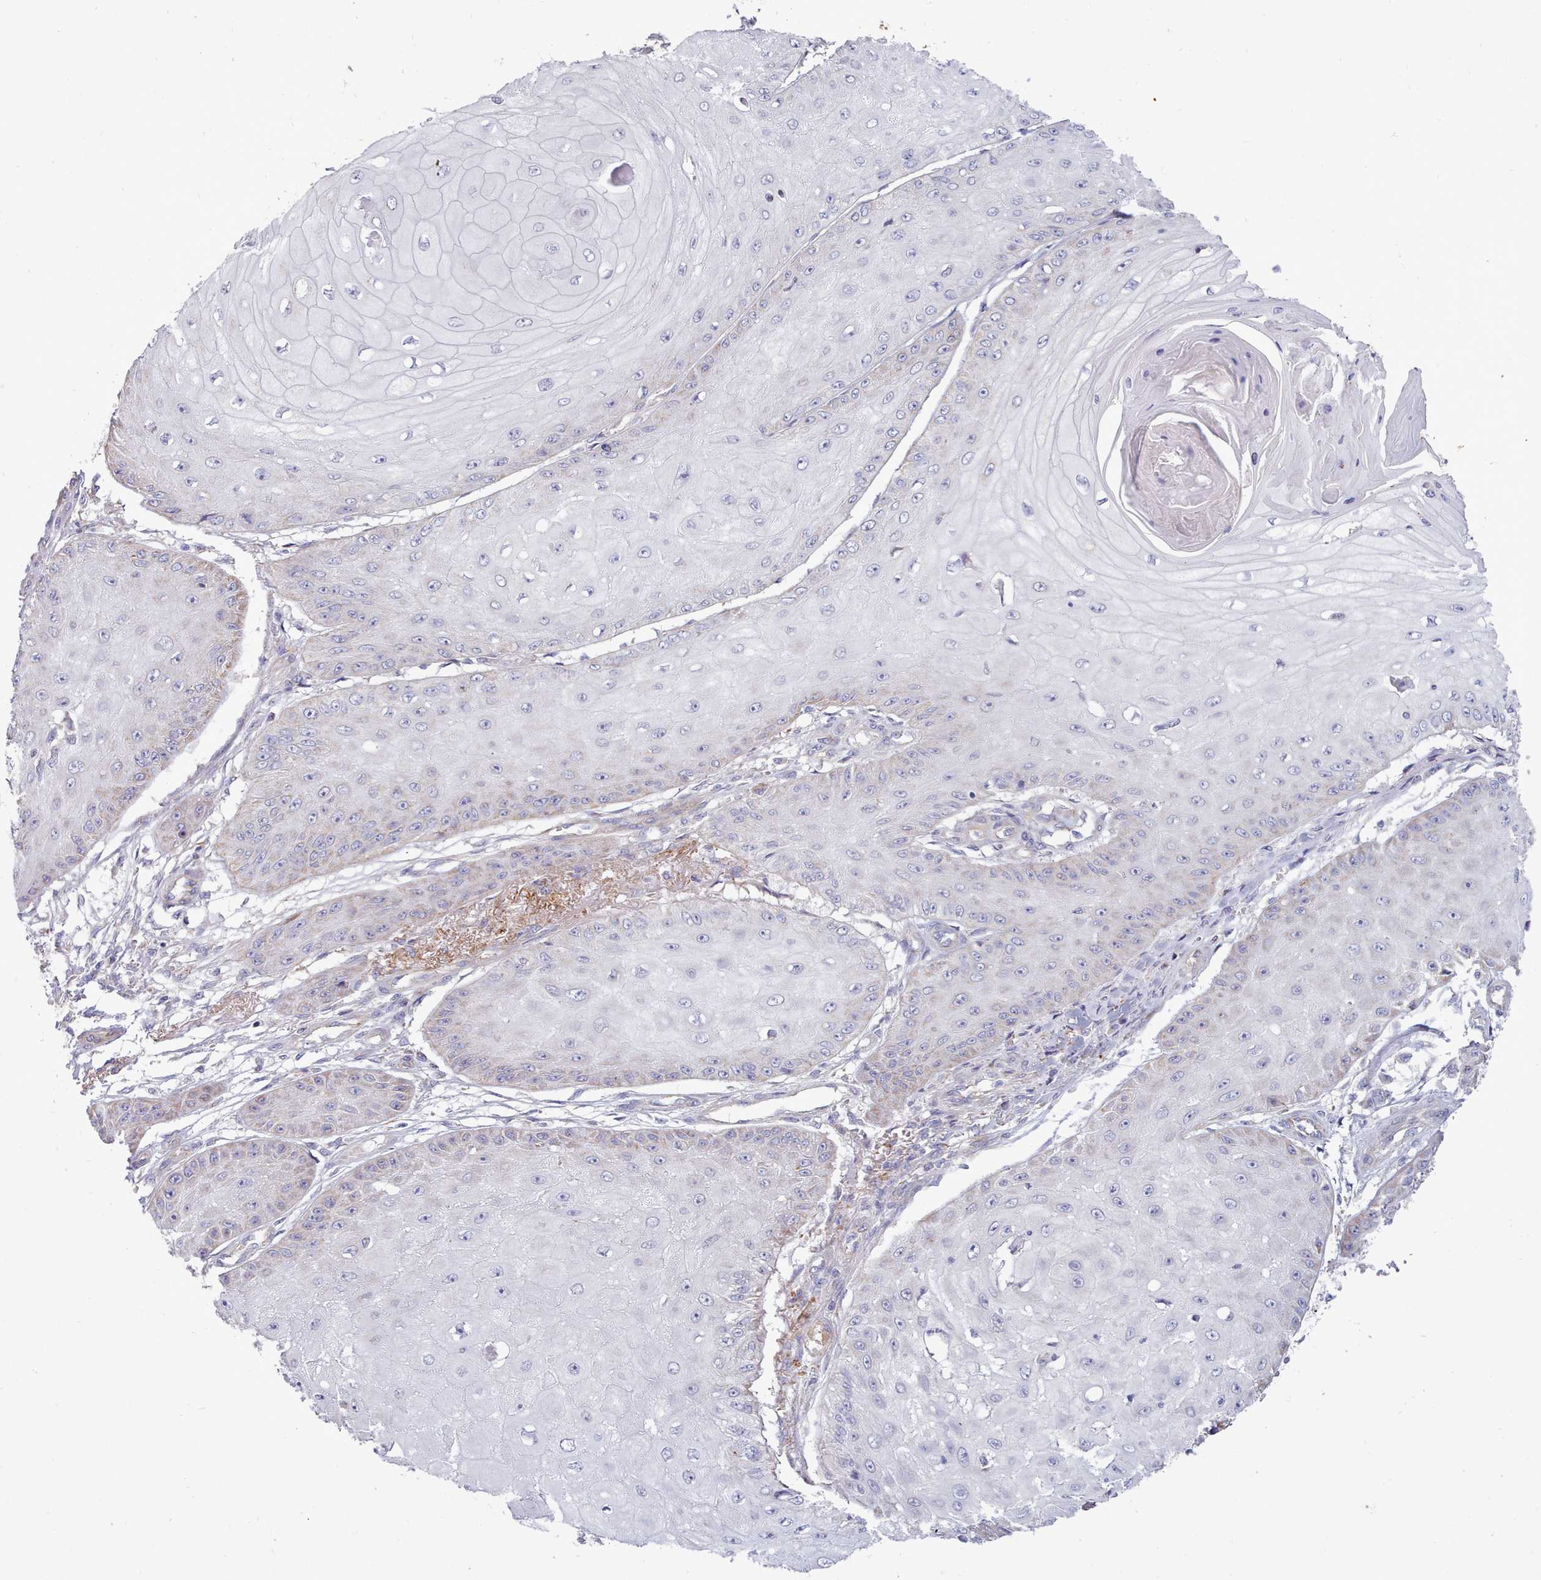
{"staining": {"intensity": "weak", "quantity": "<25%", "location": "cytoplasmic/membranous"}, "tissue": "skin cancer", "cell_type": "Tumor cells", "image_type": "cancer", "snomed": [{"axis": "morphology", "description": "Squamous cell carcinoma, NOS"}, {"axis": "topography", "description": "Skin"}], "caption": "The micrograph shows no significant staining in tumor cells of squamous cell carcinoma (skin). (DAB (3,3'-diaminobenzidine) immunohistochemistry visualized using brightfield microscopy, high magnification).", "gene": "MRPL21", "patient": {"sex": "male", "age": 70}}